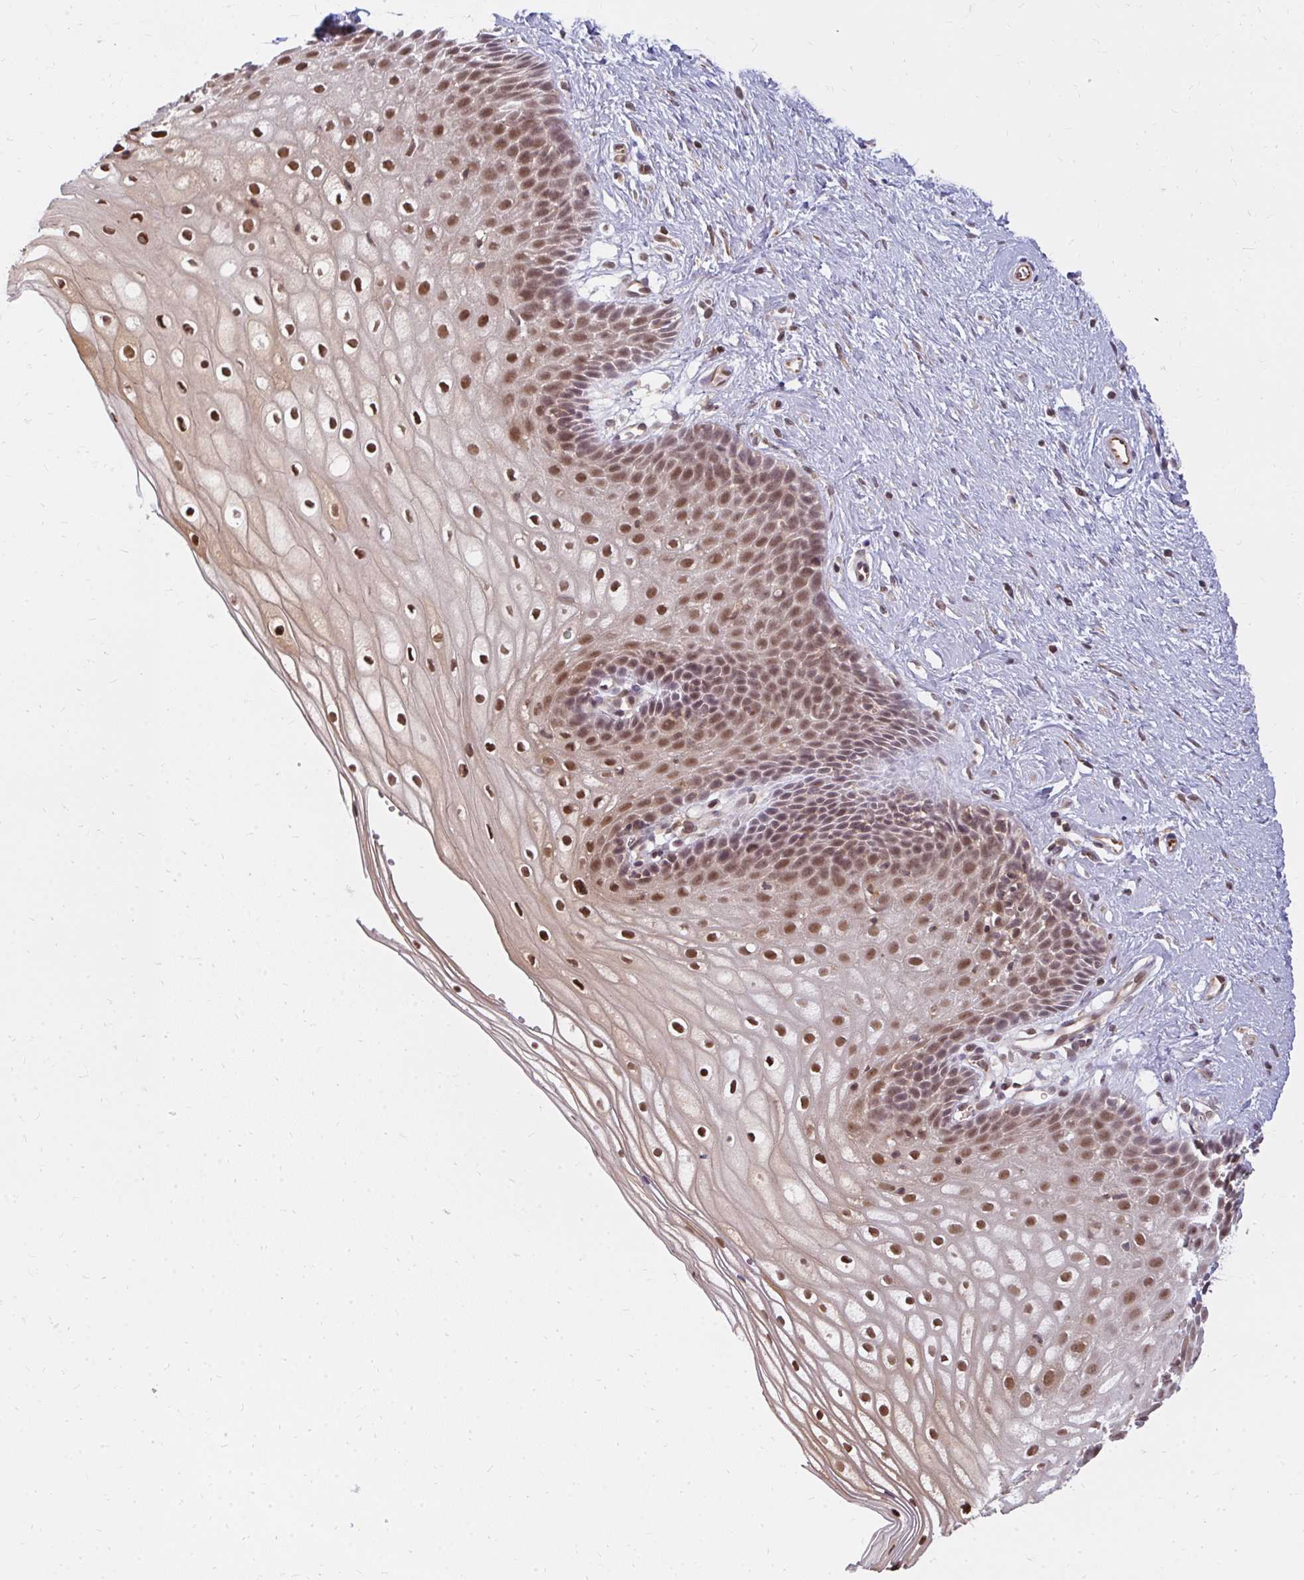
{"staining": {"intensity": "moderate", "quantity": "25%-75%", "location": "cytoplasmic/membranous,nuclear"}, "tissue": "cervix", "cell_type": "Glandular cells", "image_type": "normal", "snomed": [{"axis": "morphology", "description": "Normal tissue, NOS"}, {"axis": "topography", "description": "Cervix"}], "caption": "IHC (DAB) staining of unremarkable human cervix shows moderate cytoplasmic/membranous,nuclear protein staining in approximately 25%-75% of glandular cells.", "gene": "GTF3C6", "patient": {"sex": "female", "age": 36}}